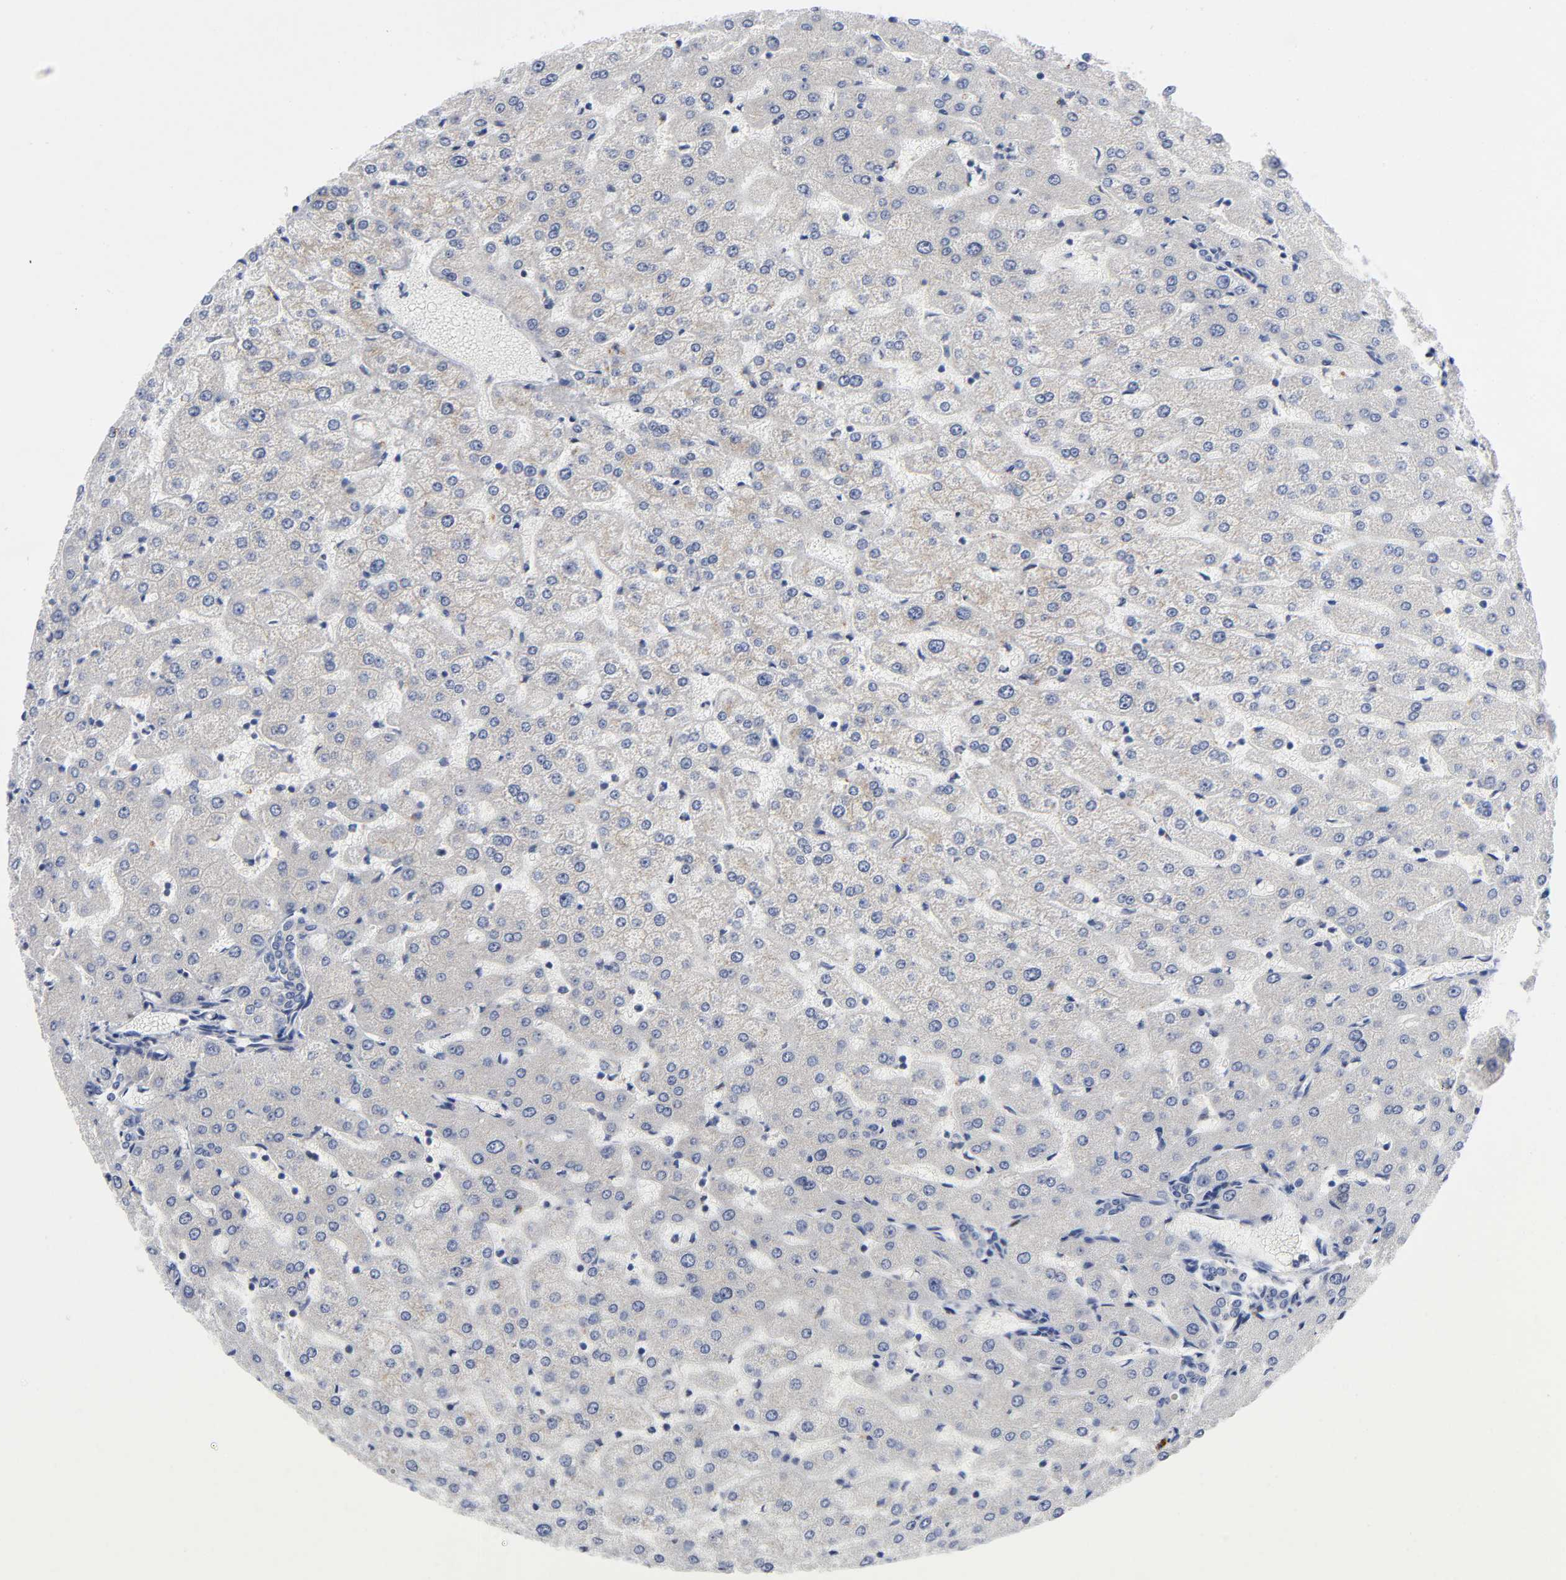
{"staining": {"intensity": "weak", "quantity": ">75%", "location": "cytoplasmic/membranous"}, "tissue": "liver", "cell_type": "Cholangiocytes", "image_type": "normal", "snomed": [{"axis": "morphology", "description": "Normal tissue, NOS"}, {"axis": "morphology", "description": "Fibrosis, NOS"}, {"axis": "topography", "description": "Liver"}], "caption": "Immunohistochemistry (IHC) of benign human liver exhibits low levels of weak cytoplasmic/membranous expression in approximately >75% of cholangiocytes.", "gene": "EIF5", "patient": {"sex": "female", "age": 29}}